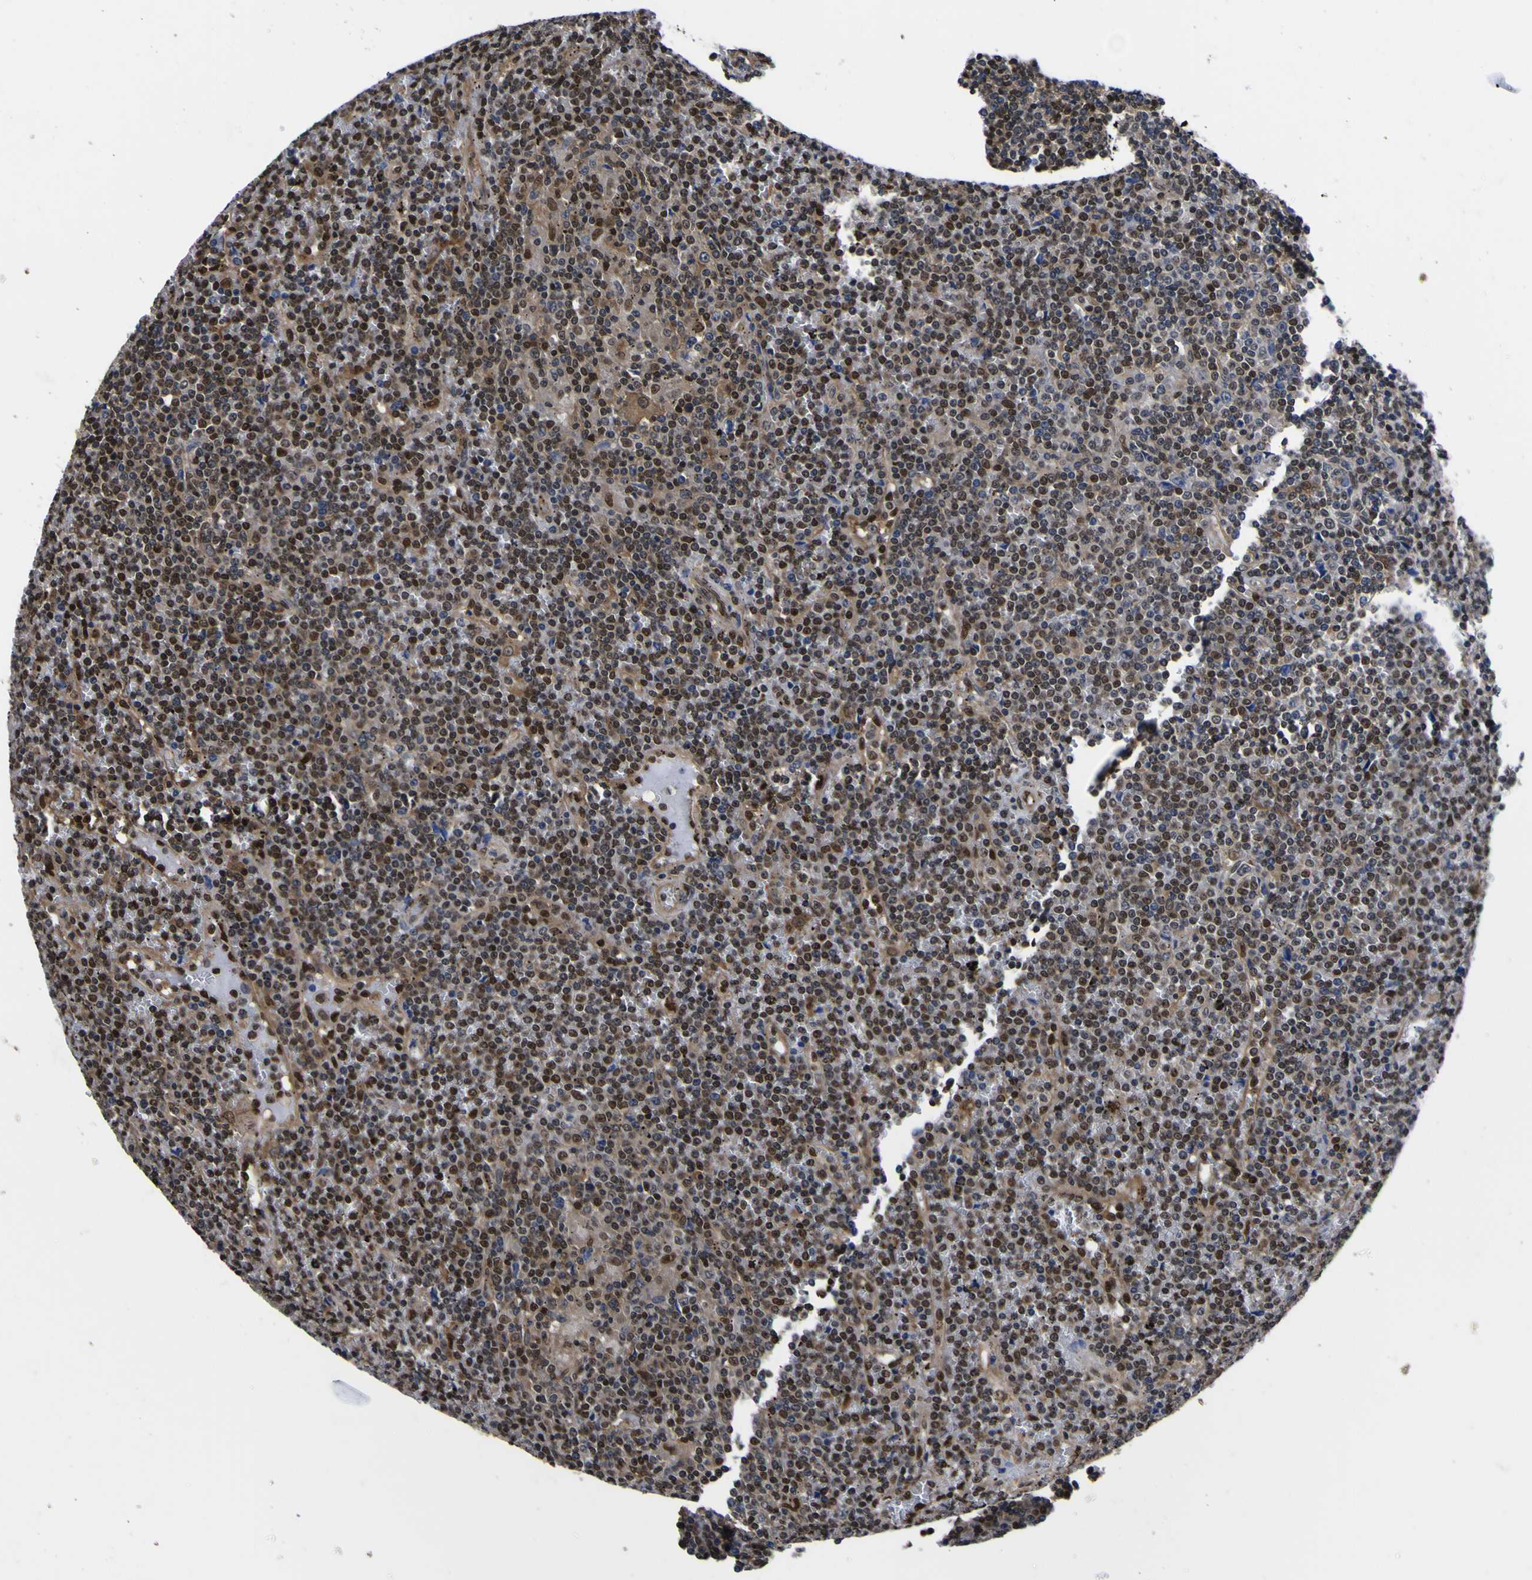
{"staining": {"intensity": "moderate", "quantity": "25%-75%", "location": "cytoplasmic/membranous,nuclear"}, "tissue": "lymphoma", "cell_type": "Tumor cells", "image_type": "cancer", "snomed": [{"axis": "morphology", "description": "Malignant lymphoma, non-Hodgkin's type, Low grade"}, {"axis": "topography", "description": "Spleen"}], "caption": "This micrograph shows immunohistochemistry (IHC) staining of lymphoma, with medium moderate cytoplasmic/membranous and nuclear positivity in approximately 25%-75% of tumor cells.", "gene": "FAM110B", "patient": {"sex": "female", "age": 19}}